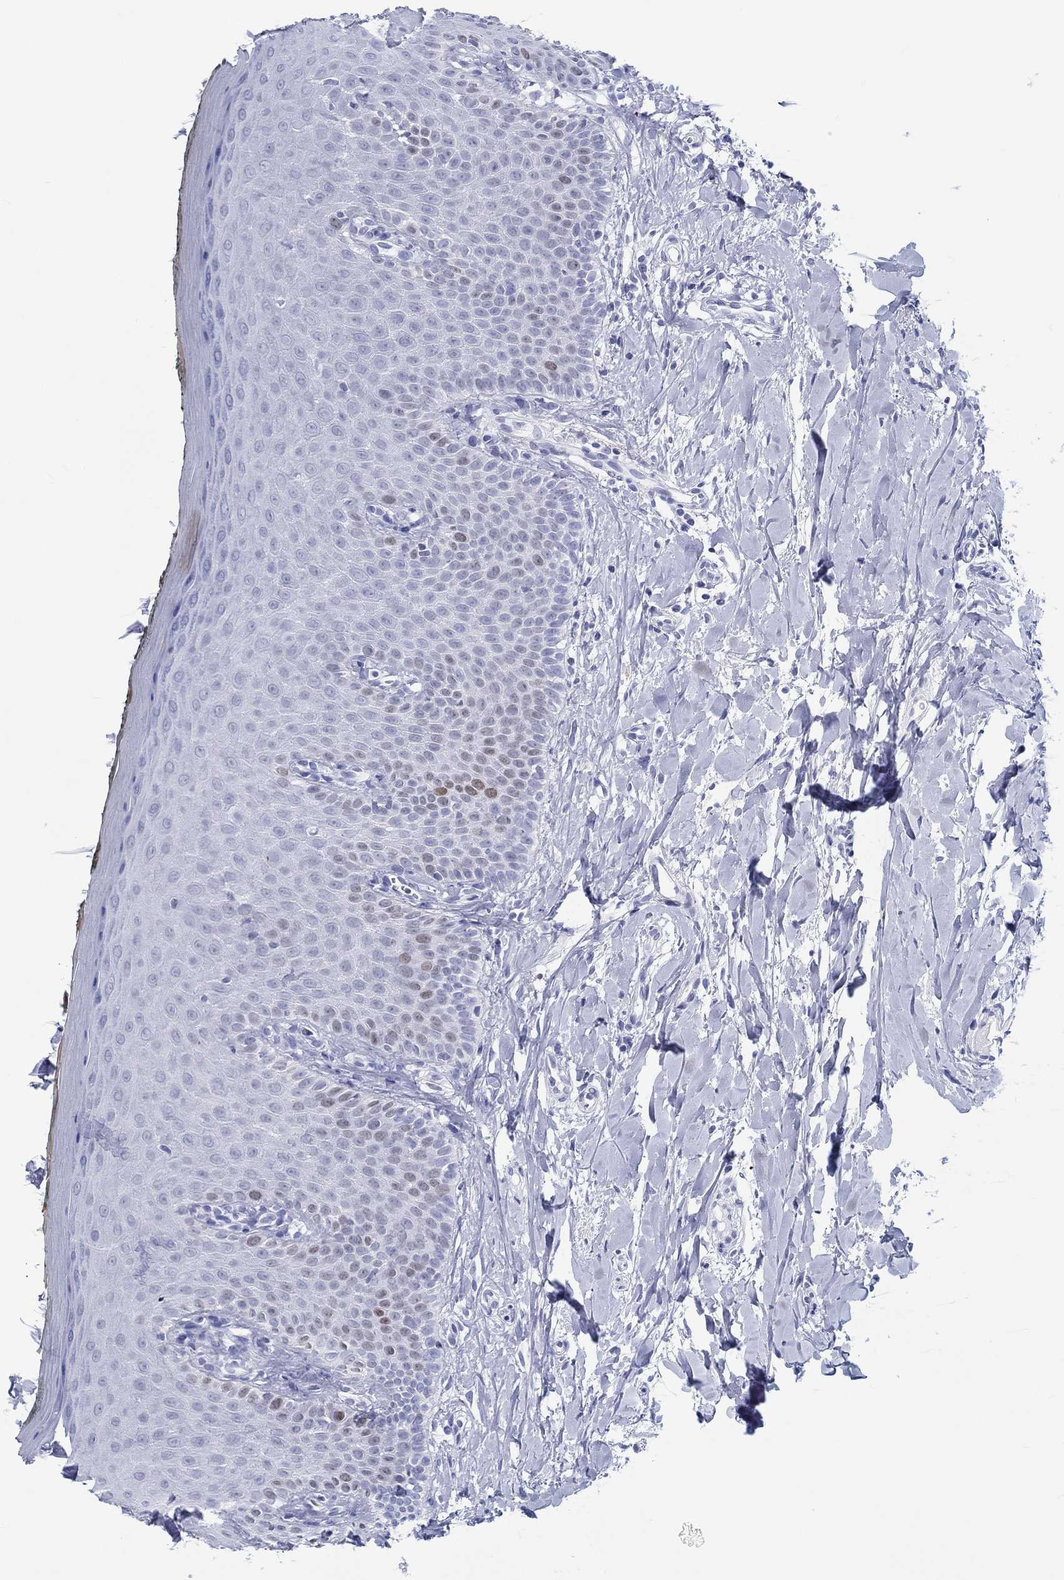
{"staining": {"intensity": "moderate", "quantity": "<25%", "location": "nuclear"}, "tissue": "oral mucosa", "cell_type": "Squamous epithelial cells", "image_type": "normal", "snomed": [{"axis": "morphology", "description": "Normal tissue, NOS"}, {"axis": "topography", "description": "Oral tissue"}], "caption": "Oral mucosa stained for a protein displays moderate nuclear positivity in squamous epithelial cells. (DAB (3,3'-diaminobenzidine) IHC, brown staining for protein, blue staining for nuclei).", "gene": "H1", "patient": {"sex": "female", "age": 43}}